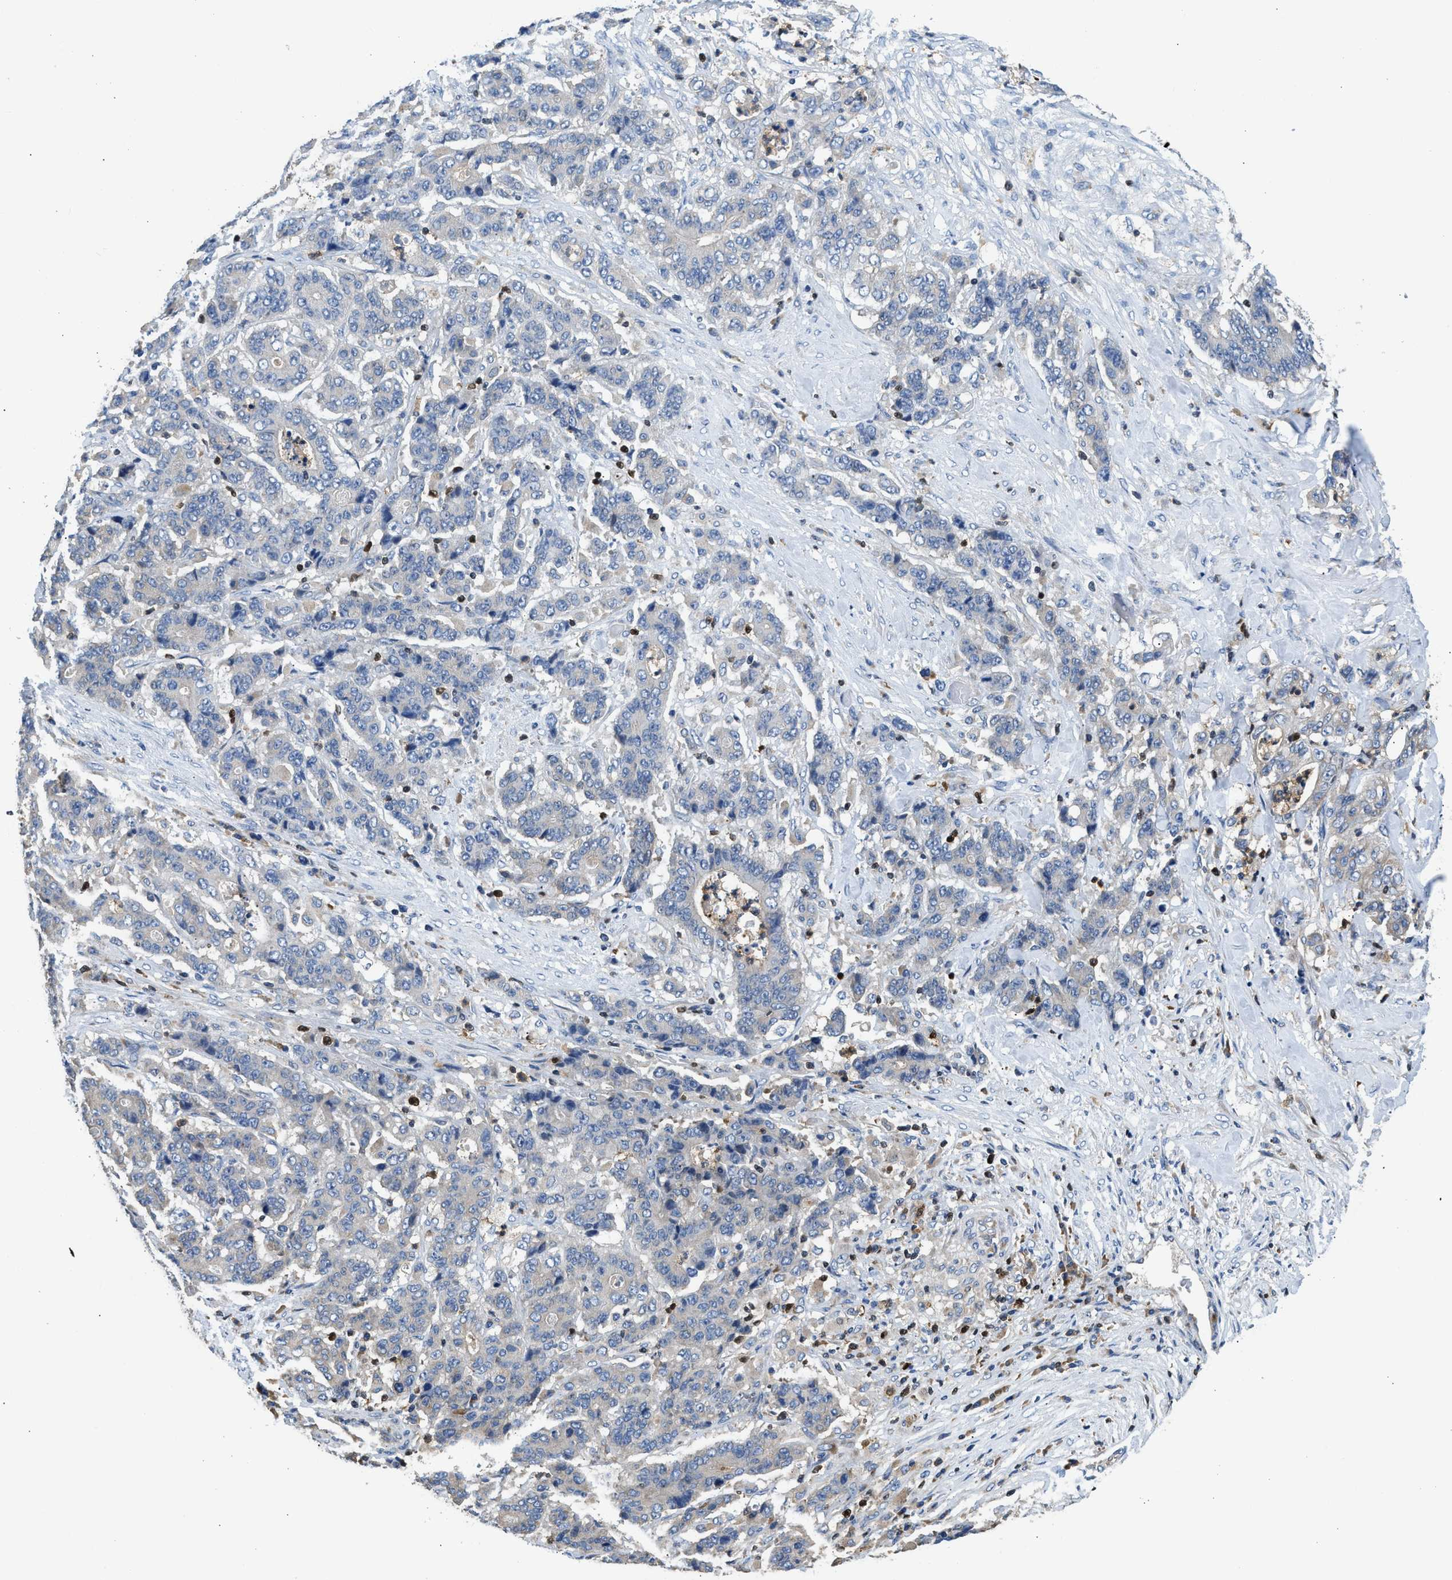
{"staining": {"intensity": "weak", "quantity": "<25%", "location": "cytoplasmic/membranous"}, "tissue": "stomach cancer", "cell_type": "Tumor cells", "image_type": "cancer", "snomed": [{"axis": "morphology", "description": "Adenocarcinoma, NOS"}, {"axis": "topography", "description": "Stomach"}], "caption": "IHC histopathology image of neoplastic tissue: human adenocarcinoma (stomach) stained with DAB reveals no significant protein expression in tumor cells. Nuclei are stained in blue.", "gene": "TOX", "patient": {"sex": "female", "age": 73}}